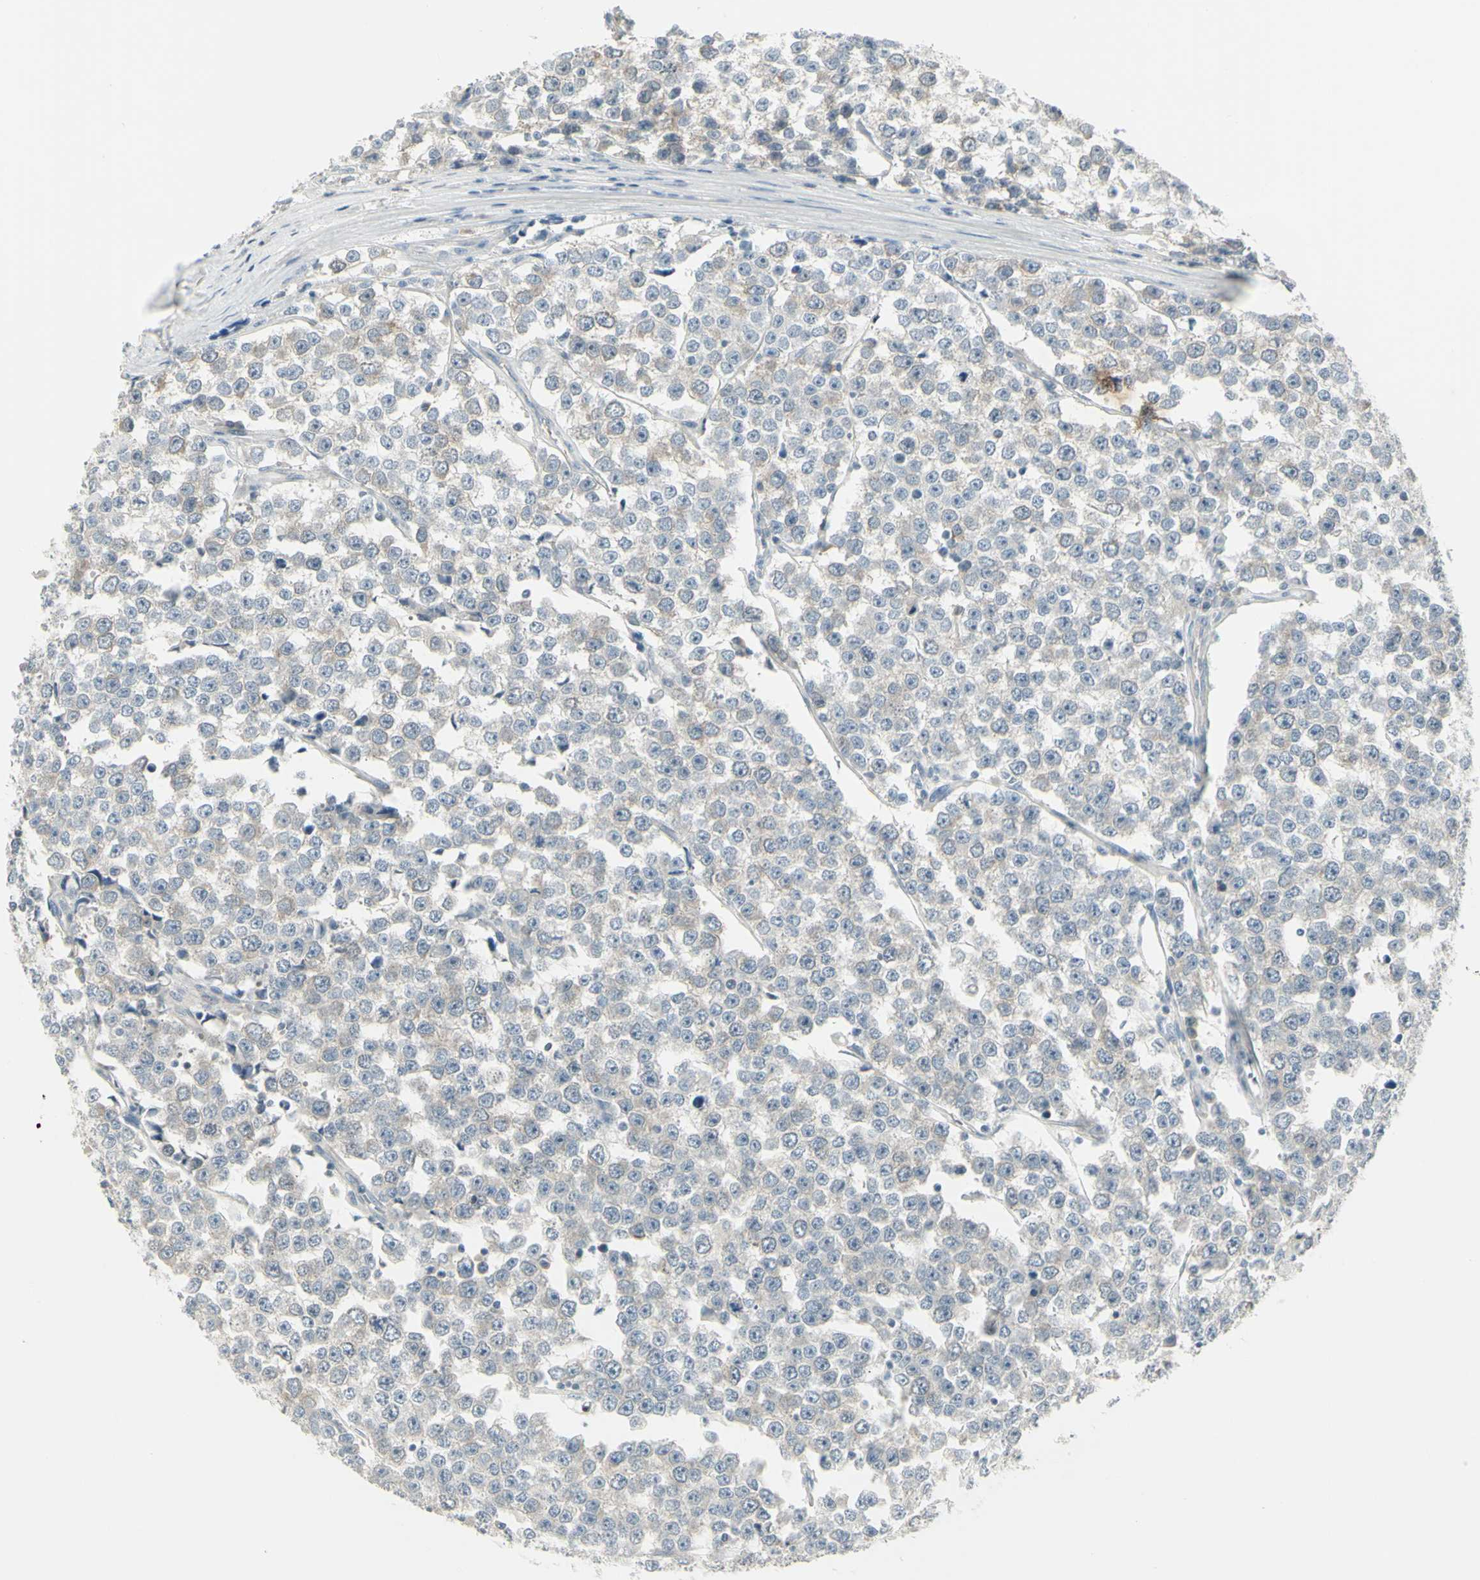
{"staining": {"intensity": "weak", "quantity": "<25%", "location": "cytoplasmic/membranous"}, "tissue": "testis cancer", "cell_type": "Tumor cells", "image_type": "cancer", "snomed": [{"axis": "morphology", "description": "Seminoma, NOS"}, {"axis": "morphology", "description": "Carcinoma, Embryonal, NOS"}, {"axis": "topography", "description": "Testis"}], "caption": "Immunohistochemistry of testis cancer (seminoma) reveals no staining in tumor cells. (DAB immunohistochemistry, high magnification).", "gene": "CCNB2", "patient": {"sex": "male", "age": 52}}